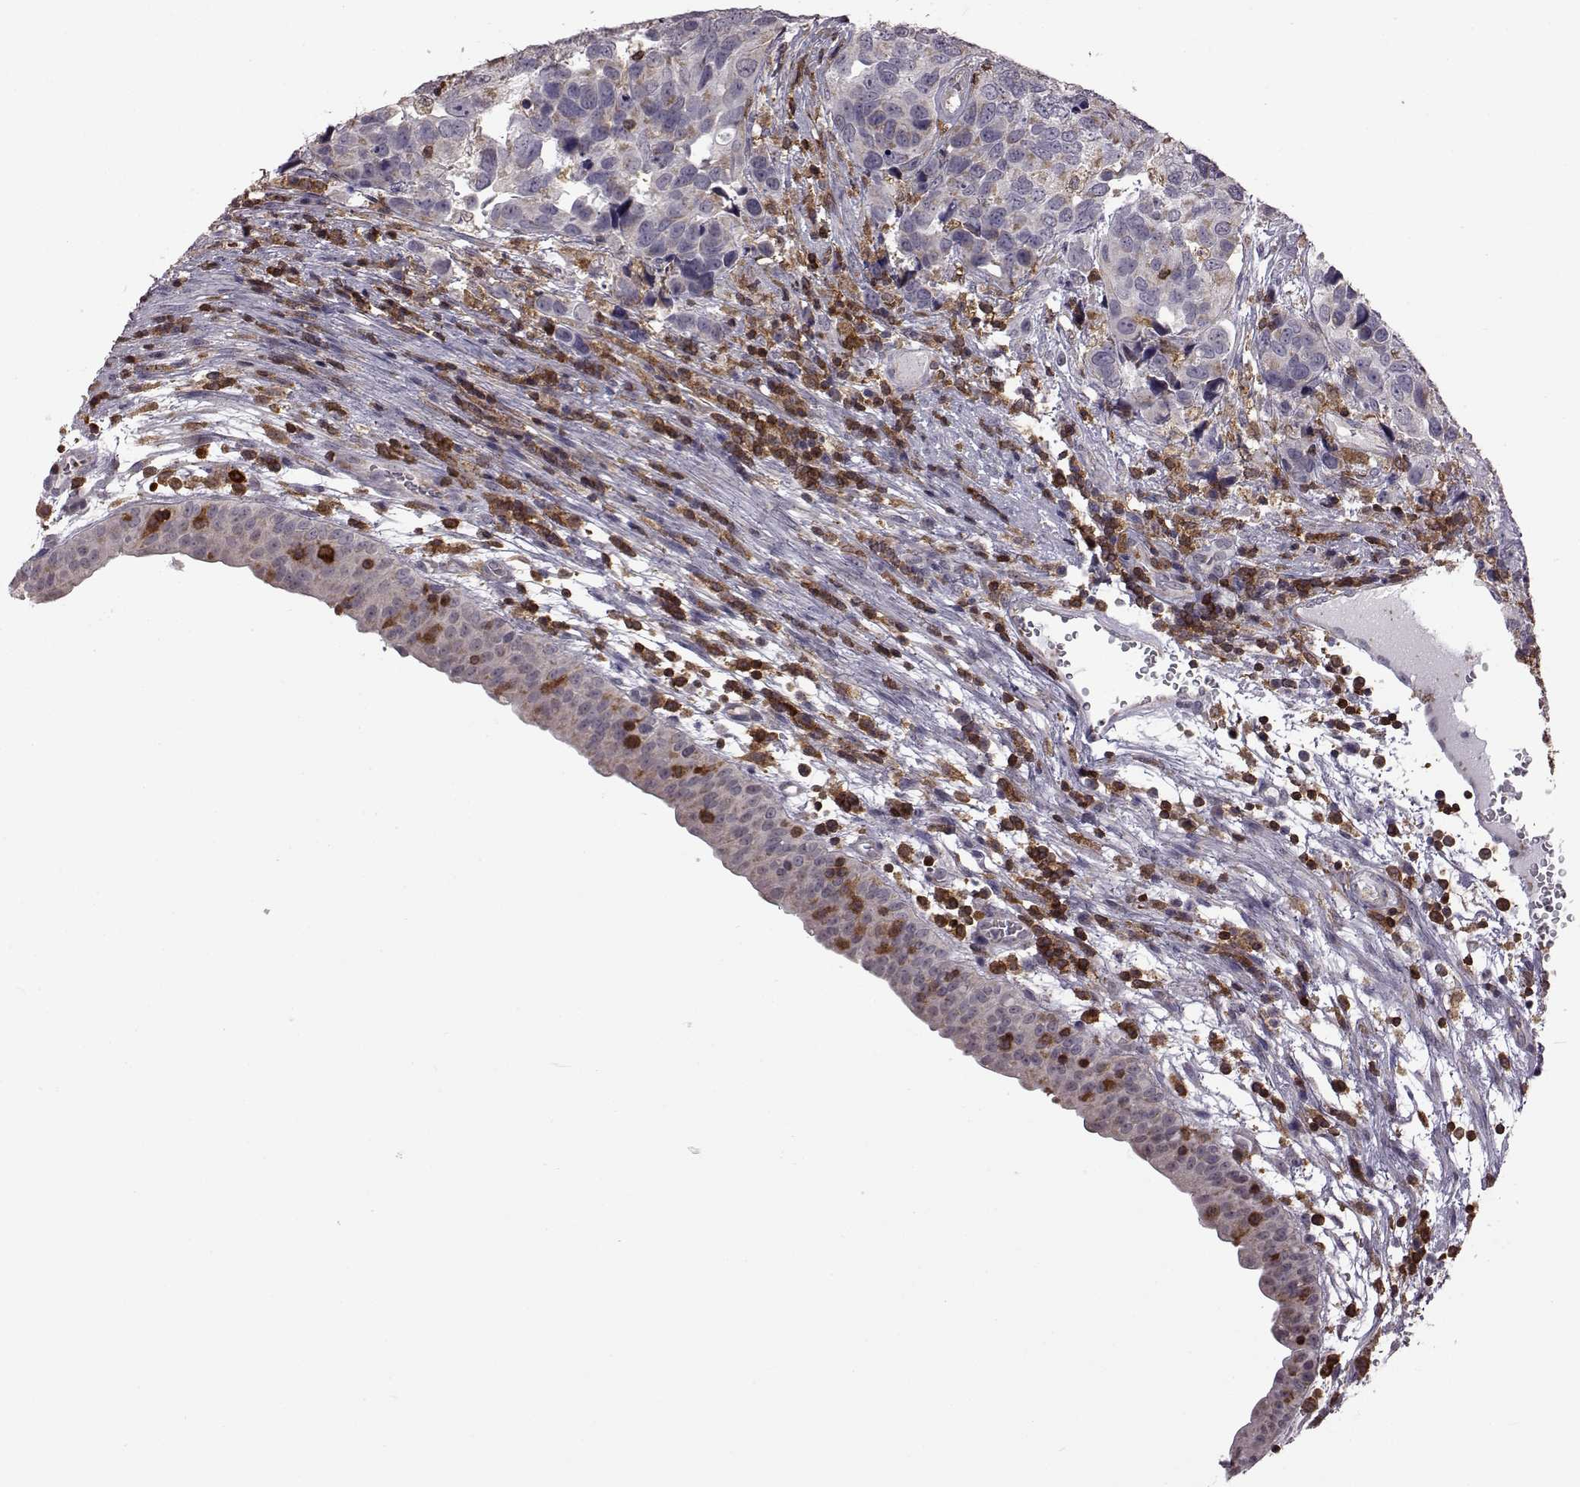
{"staining": {"intensity": "negative", "quantity": "none", "location": "none"}, "tissue": "urothelial cancer", "cell_type": "Tumor cells", "image_type": "cancer", "snomed": [{"axis": "morphology", "description": "Urothelial carcinoma, High grade"}, {"axis": "topography", "description": "Urinary bladder"}], "caption": "The photomicrograph demonstrates no significant staining in tumor cells of urothelial cancer.", "gene": "DOK2", "patient": {"sex": "male", "age": 60}}